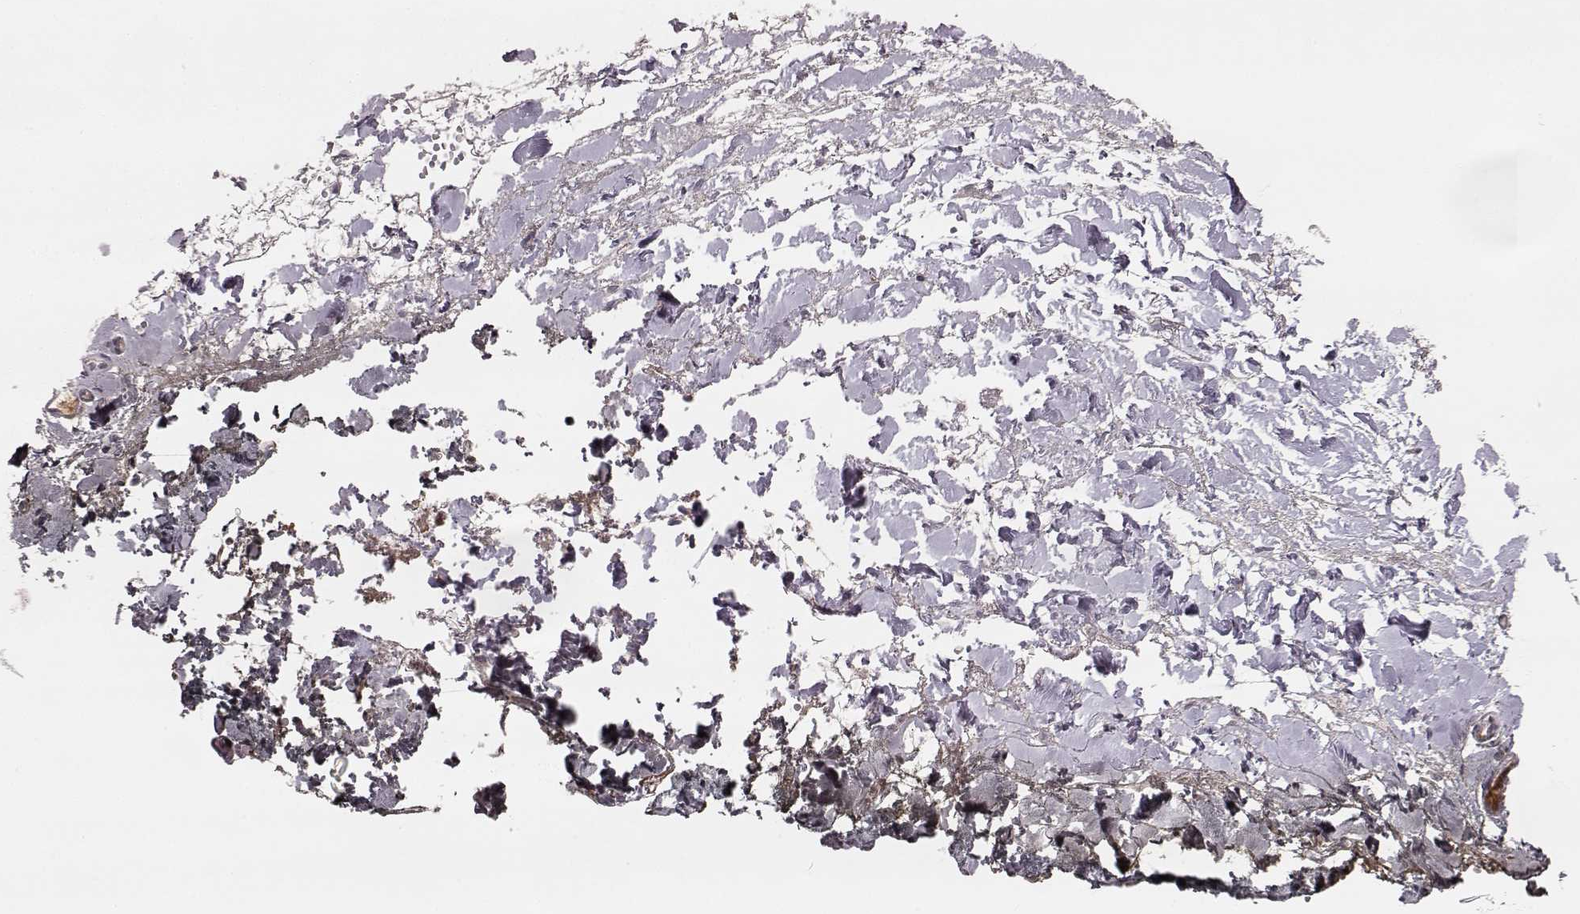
{"staining": {"intensity": "negative", "quantity": "none", "location": "none"}, "tissue": "skin", "cell_type": "Fibroblasts", "image_type": "normal", "snomed": [{"axis": "morphology", "description": "Normal tissue, NOS"}, {"axis": "topography", "description": "Skin"}], "caption": "An image of human skin is negative for staining in fibroblasts. Brightfield microscopy of immunohistochemistry stained with DAB (3,3'-diaminobenzidine) (brown) and hematoxylin (blue), captured at high magnification.", "gene": "YJEFN3", "patient": {"sex": "female", "age": 34}}